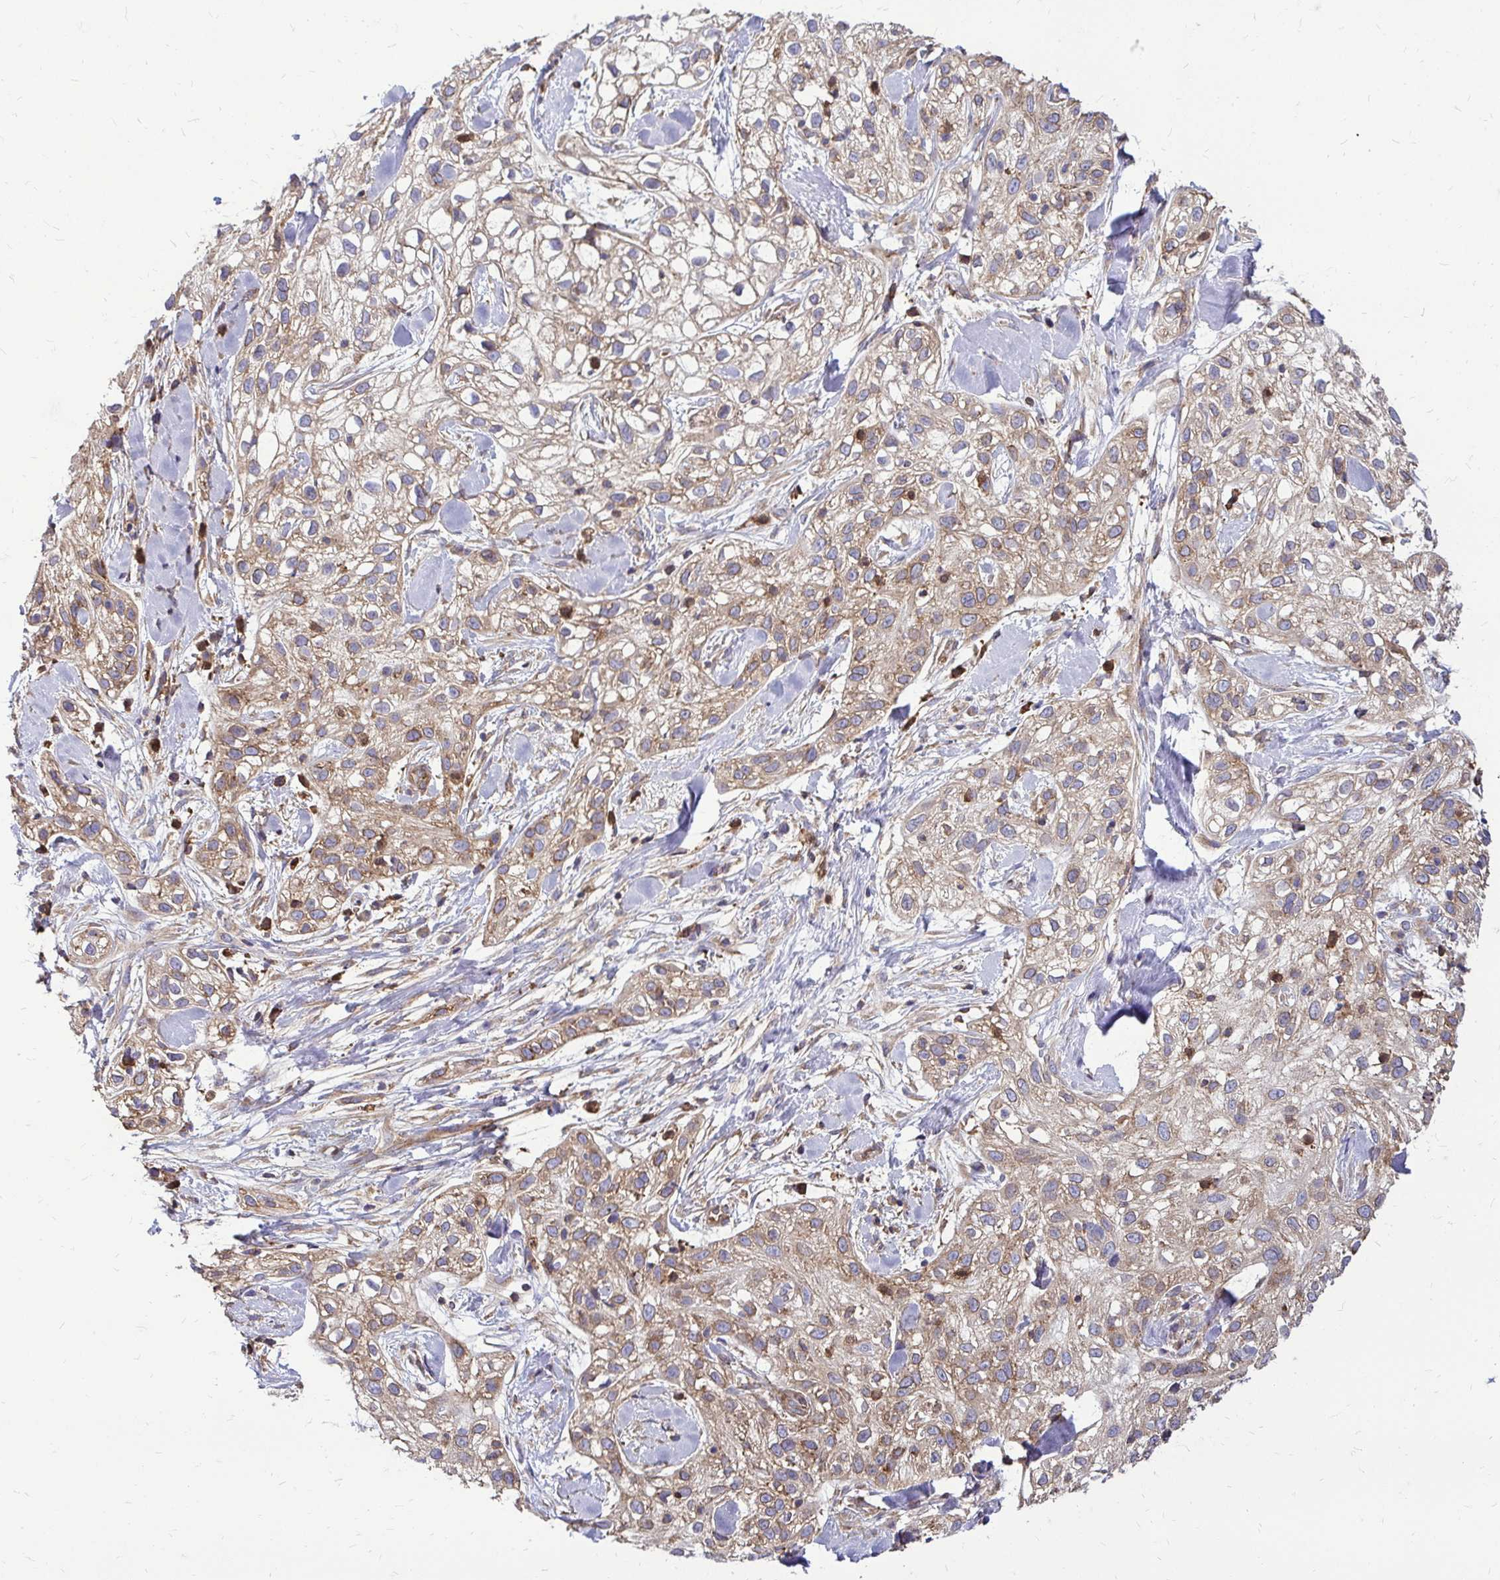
{"staining": {"intensity": "moderate", "quantity": "25%-75%", "location": "cytoplasmic/membranous"}, "tissue": "skin cancer", "cell_type": "Tumor cells", "image_type": "cancer", "snomed": [{"axis": "morphology", "description": "Squamous cell carcinoma, NOS"}, {"axis": "topography", "description": "Skin"}], "caption": "Immunohistochemistry (IHC) (DAB (3,3'-diaminobenzidine)) staining of squamous cell carcinoma (skin) exhibits moderate cytoplasmic/membranous protein staining in approximately 25%-75% of tumor cells.", "gene": "FMR1", "patient": {"sex": "male", "age": 82}}